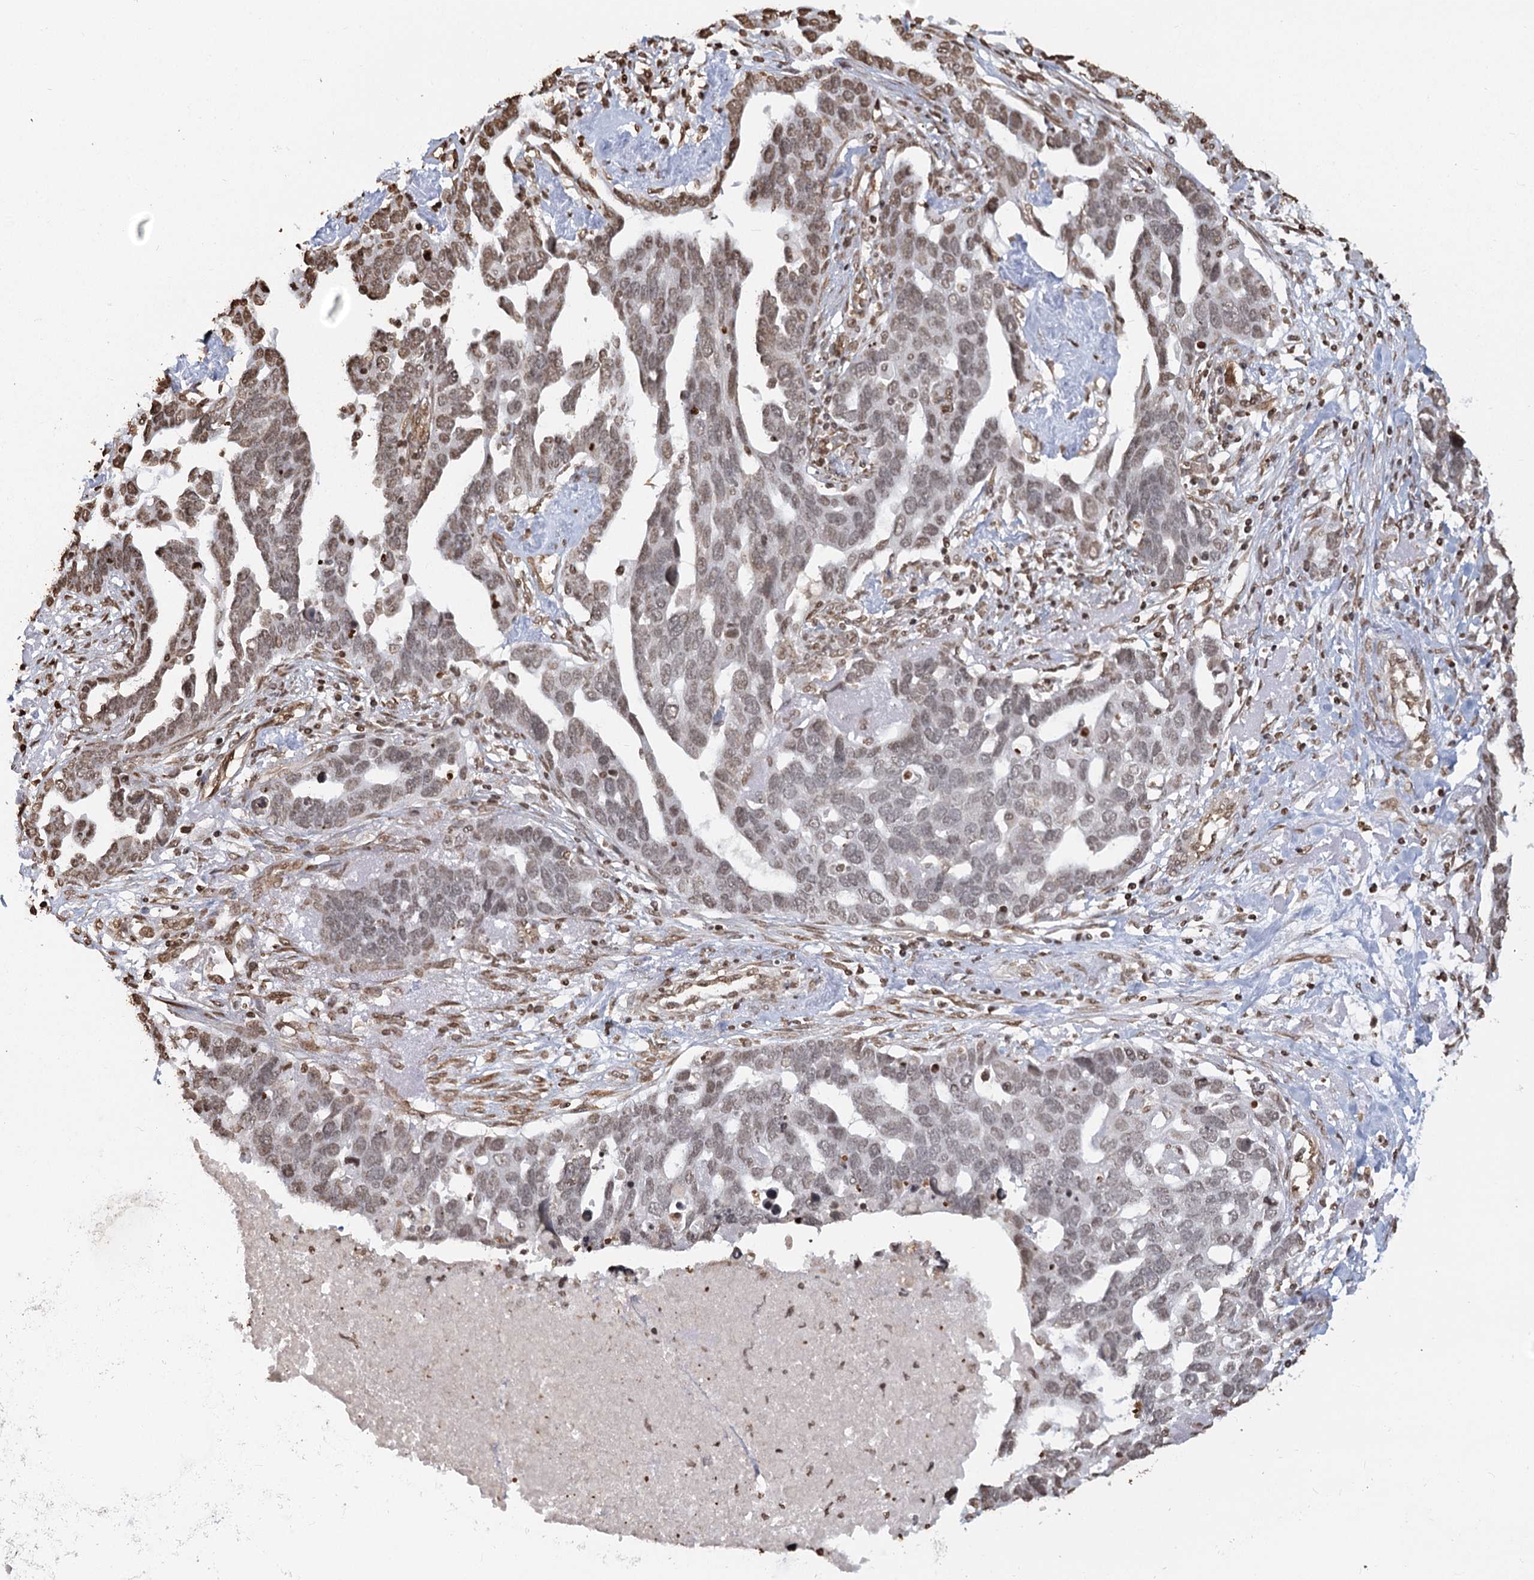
{"staining": {"intensity": "weak", "quantity": ">75%", "location": "nuclear"}, "tissue": "ovarian cancer", "cell_type": "Tumor cells", "image_type": "cancer", "snomed": [{"axis": "morphology", "description": "Cystadenocarcinoma, serous, NOS"}, {"axis": "topography", "description": "Ovary"}], "caption": "Protein expression analysis of human ovarian serous cystadenocarcinoma reveals weak nuclear staining in approximately >75% of tumor cells. Using DAB (brown) and hematoxylin (blue) stains, captured at high magnification using brightfield microscopy.", "gene": "FAM13A", "patient": {"sex": "female", "age": 54}}